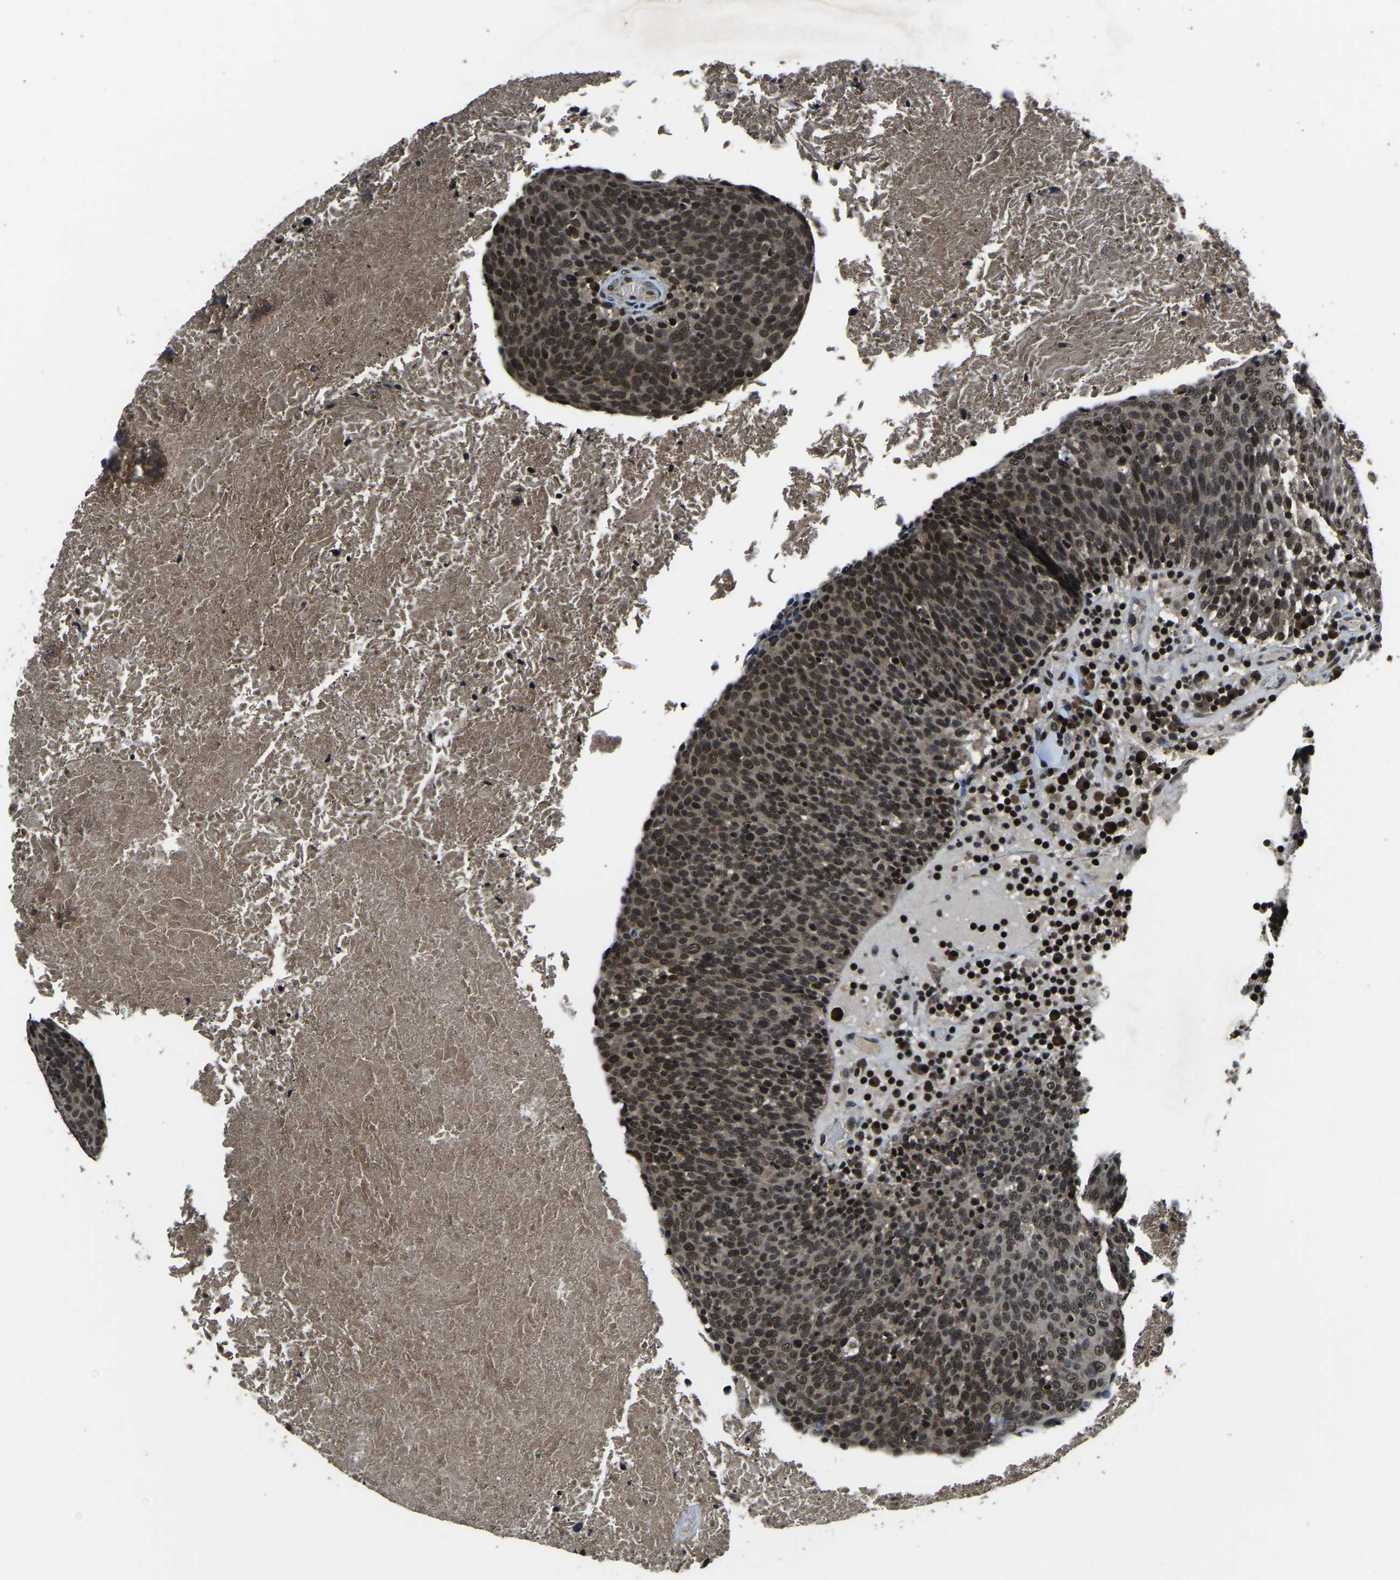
{"staining": {"intensity": "moderate", "quantity": ">75%", "location": "nuclear"}, "tissue": "head and neck cancer", "cell_type": "Tumor cells", "image_type": "cancer", "snomed": [{"axis": "morphology", "description": "Squamous cell carcinoma, NOS"}, {"axis": "morphology", "description": "Squamous cell carcinoma, metastatic, NOS"}, {"axis": "topography", "description": "Lymph node"}, {"axis": "topography", "description": "Head-Neck"}], "caption": "Immunohistochemical staining of head and neck cancer exhibits medium levels of moderate nuclear protein expression in approximately >75% of tumor cells. The protein of interest is stained brown, and the nuclei are stained in blue (DAB IHC with brightfield microscopy, high magnification).", "gene": "ANKIB1", "patient": {"sex": "male", "age": 62}}